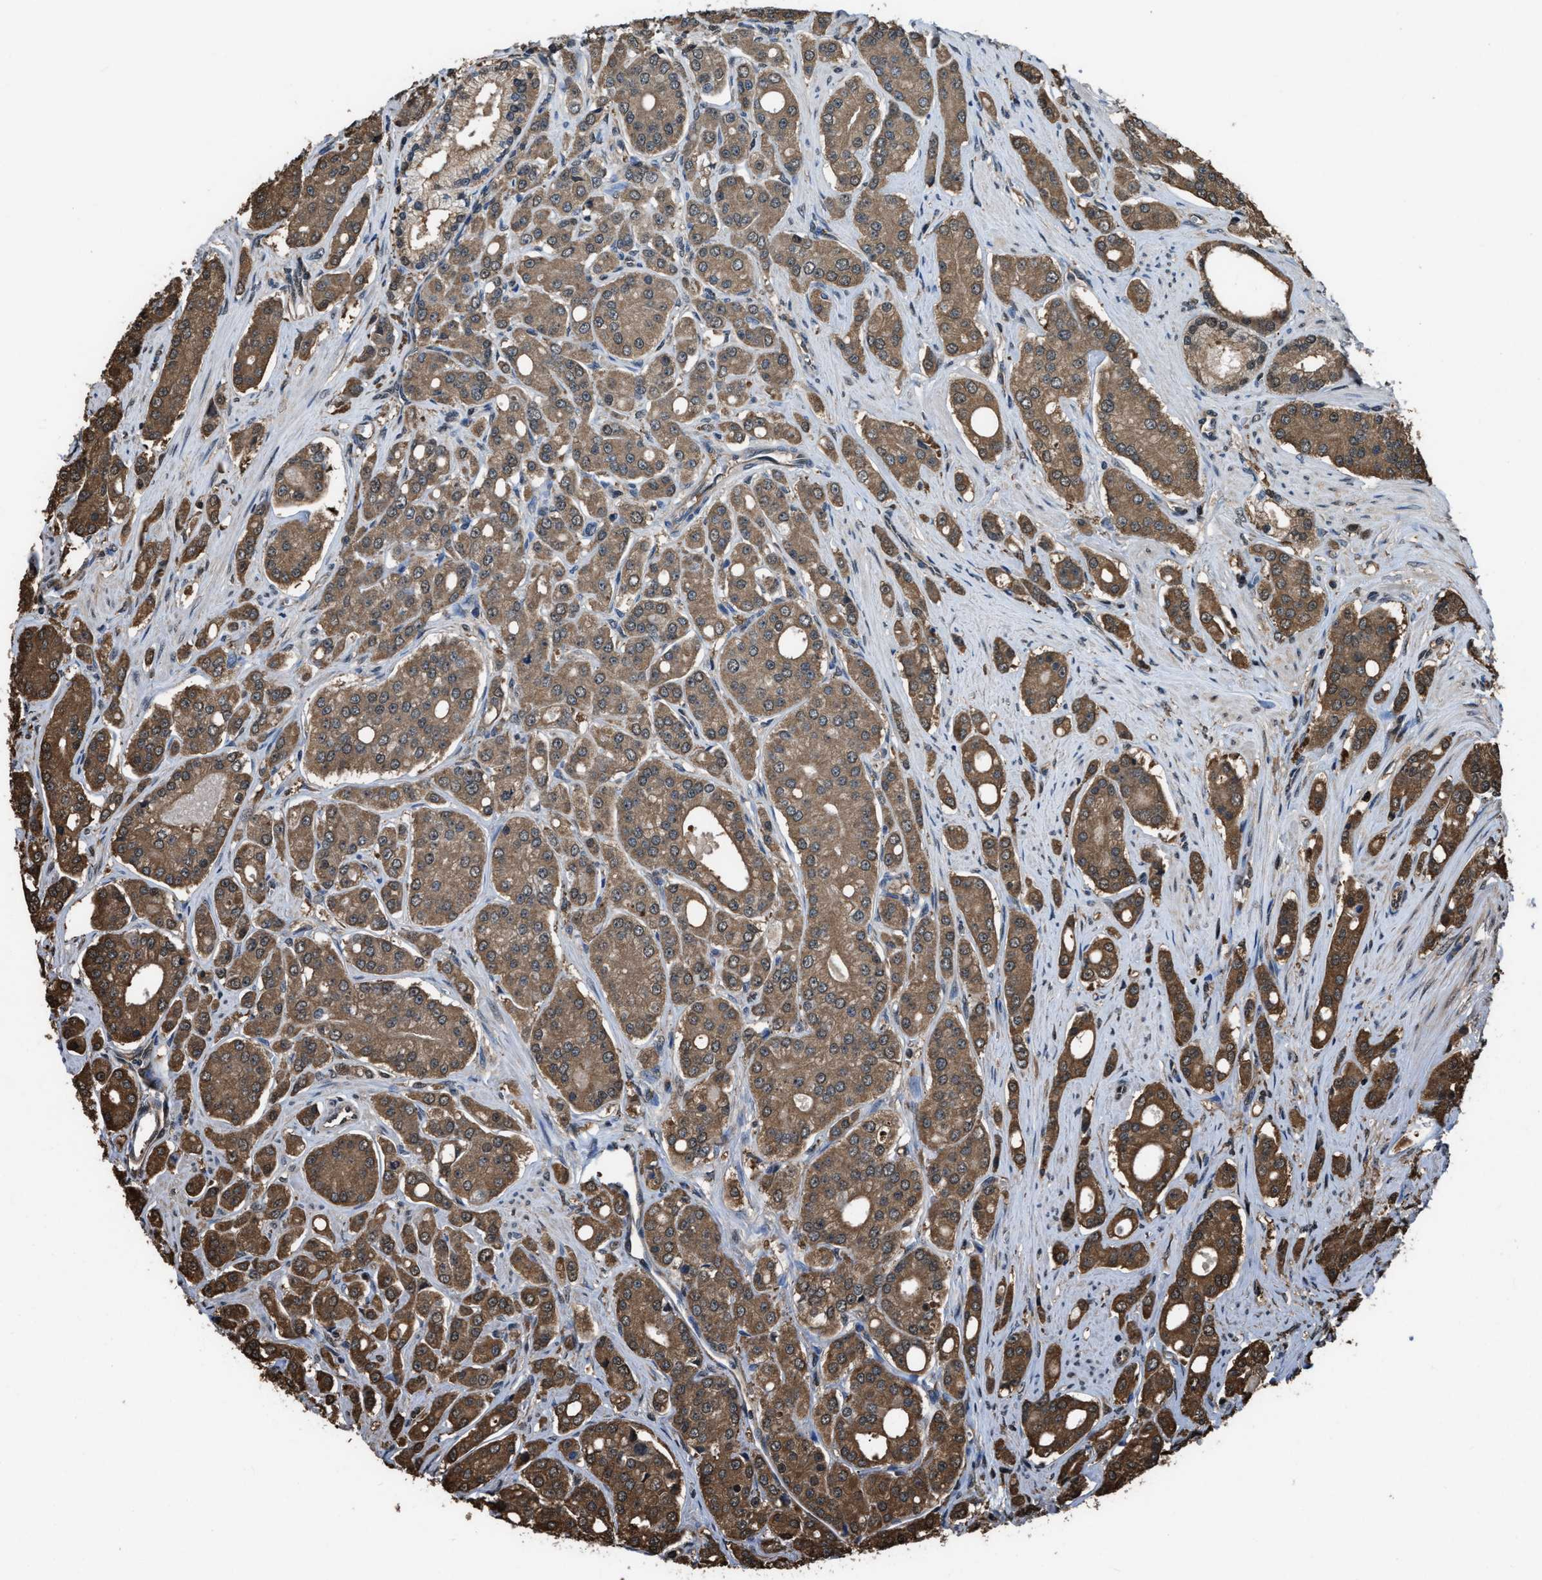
{"staining": {"intensity": "moderate", "quantity": ">75%", "location": "cytoplasmic/membranous"}, "tissue": "prostate cancer", "cell_type": "Tumor cells", "image_type": "cancer", "snomed": [{"axis": "morphology", "description": "Adenocarcinoma, High grade"}, {"axis": "topography", "description": "Prostate"}], "caption": "Prostate high-grade adenocarcinoma stained for a protein (brown) shows moderate cytoplasmic/membranous positive positivity in approximately >75% of tumor cells.", "gene": "FNTA", "patient": {"sex": "male", "age": 71}}